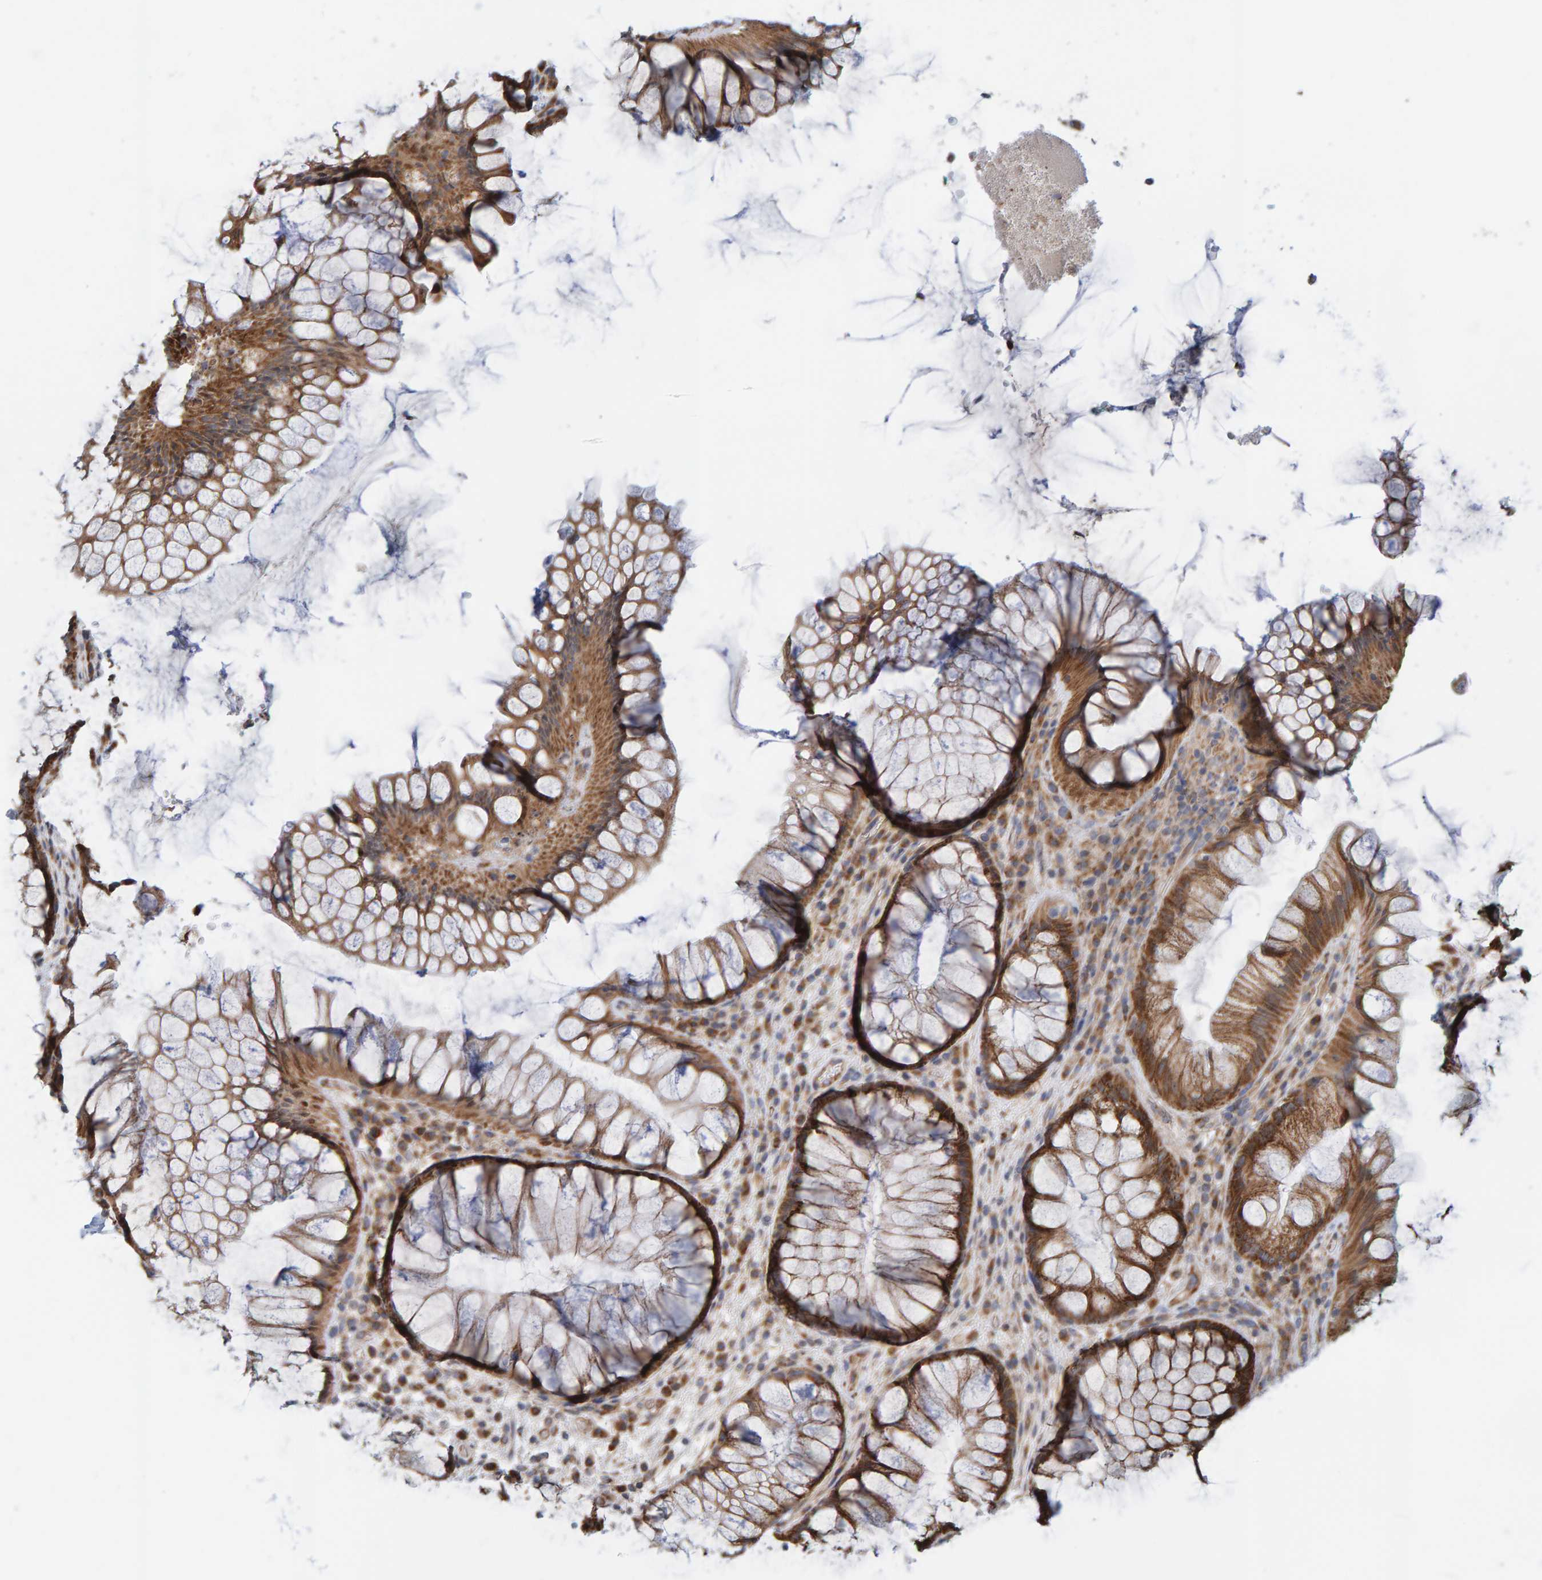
{"staining": {"intensity": "strong", "quantity": ">75%", "location": "cytoplasmic/membranous"}, "tissue": "rectum", "cell_type": "Glandular cells", "image_type": "normal", "snomed": [{"axis": "morphology", "description": "Normal tissue, NOS"}, {"axis": "topography", "description": "Rectum"}], "caption": "A brown stain highlights strong cytoplasmic/membranous expression of a protein in glandular cells of unremarkable rectum.", "gene": "MRPL45", "patient": {"sex": "male", "age": 51}}